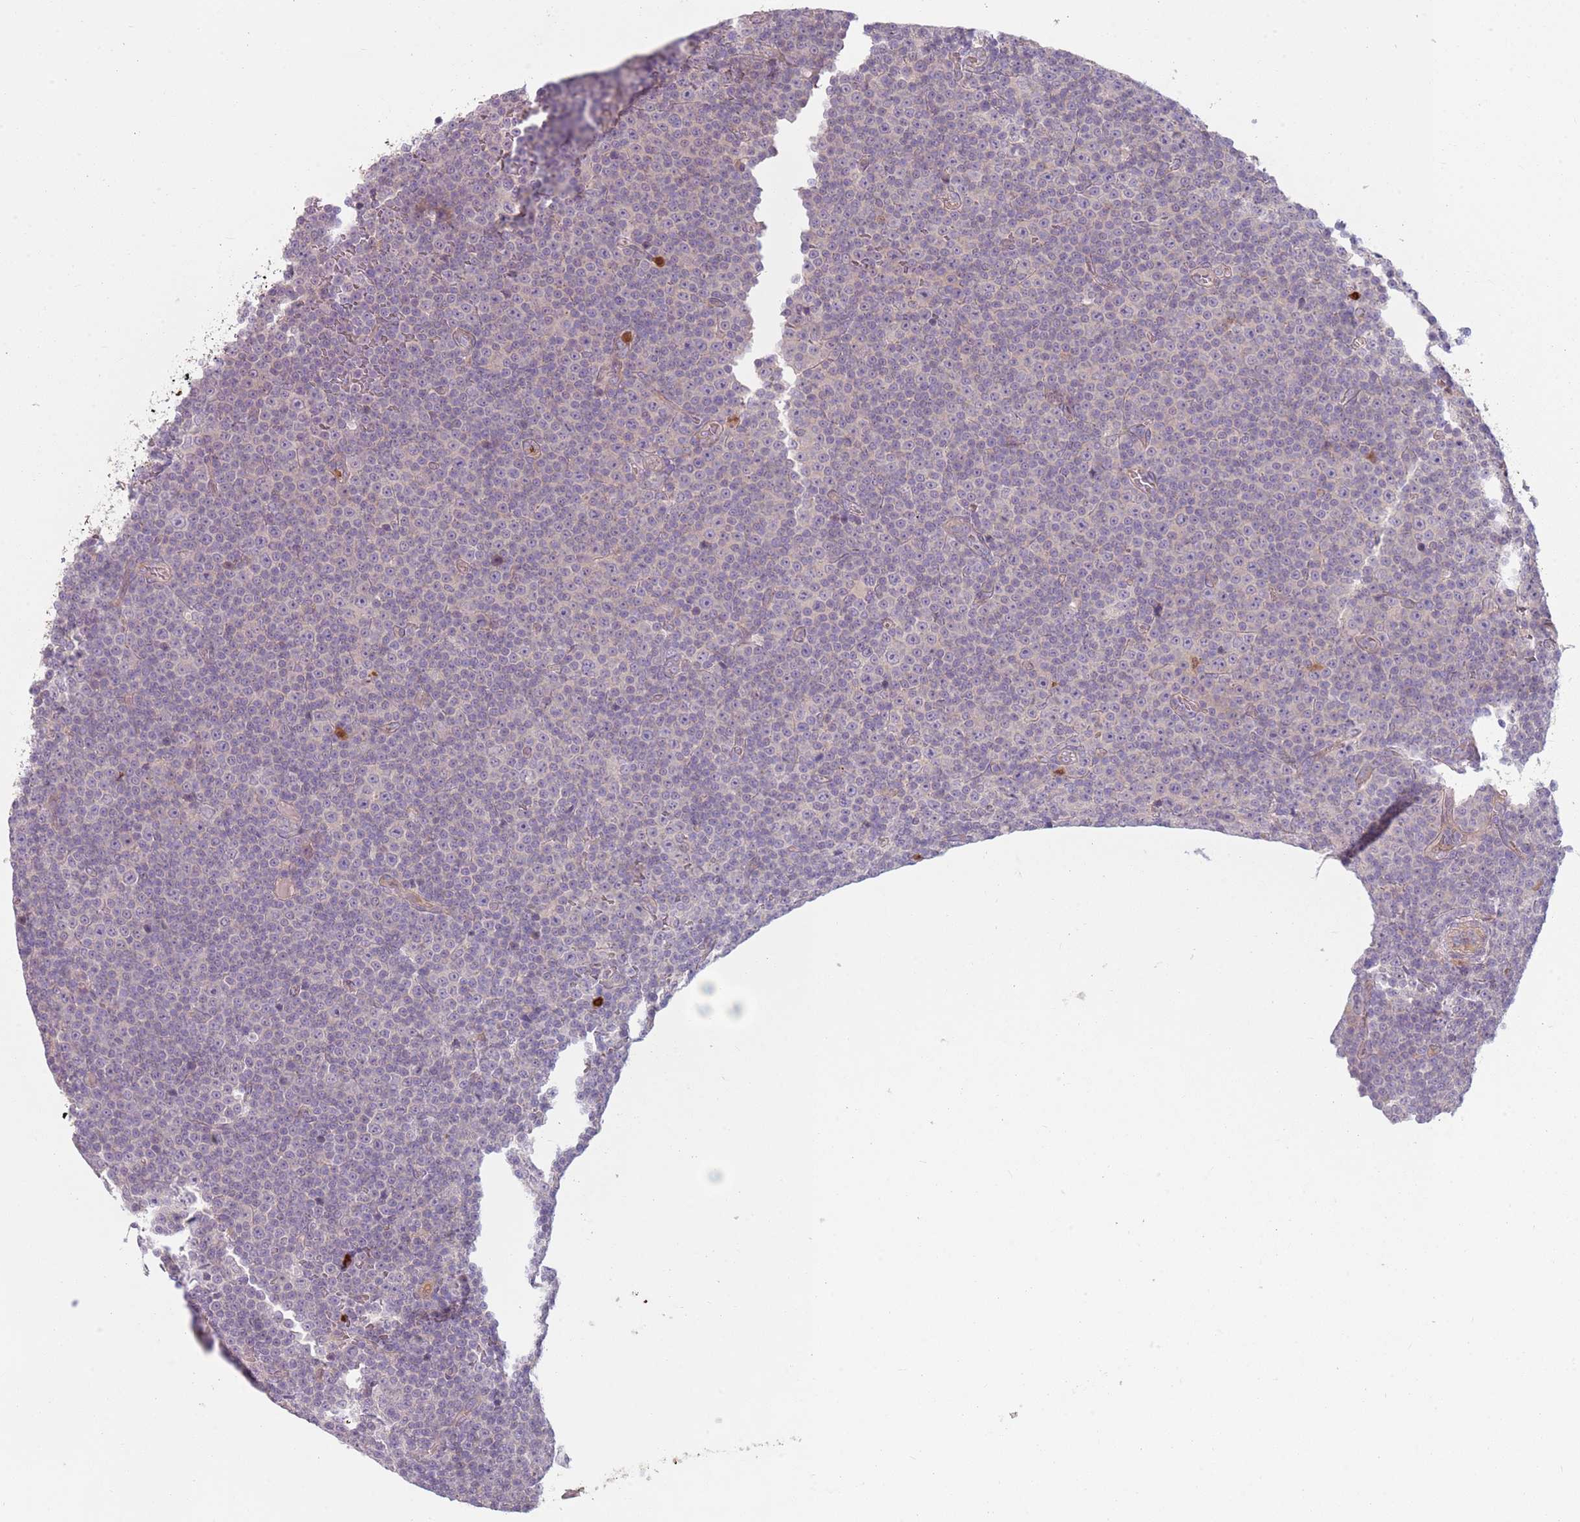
{"staining": {"intensity": "negative", "quantity": "none", "location": "none"}, "tissue": "lymphoma", "cell_type": "Tumor cells", "image_type": "cancer", "snomed": [{"axis": "morphology", "description": "Malignant lymphoma, non-Hodgkin's type, Low grade"}, {"axis": "topography", "description": "Lymph node"}], "caption": "DAB (3,3'-diaminobenzidine) immunohistochemical staining of human lymphoma displays no significant staining in tumor cells. Nuclei are stained in blue.", "gene": "SPAG4", "patient": {"sex": "female", "age": 67}}